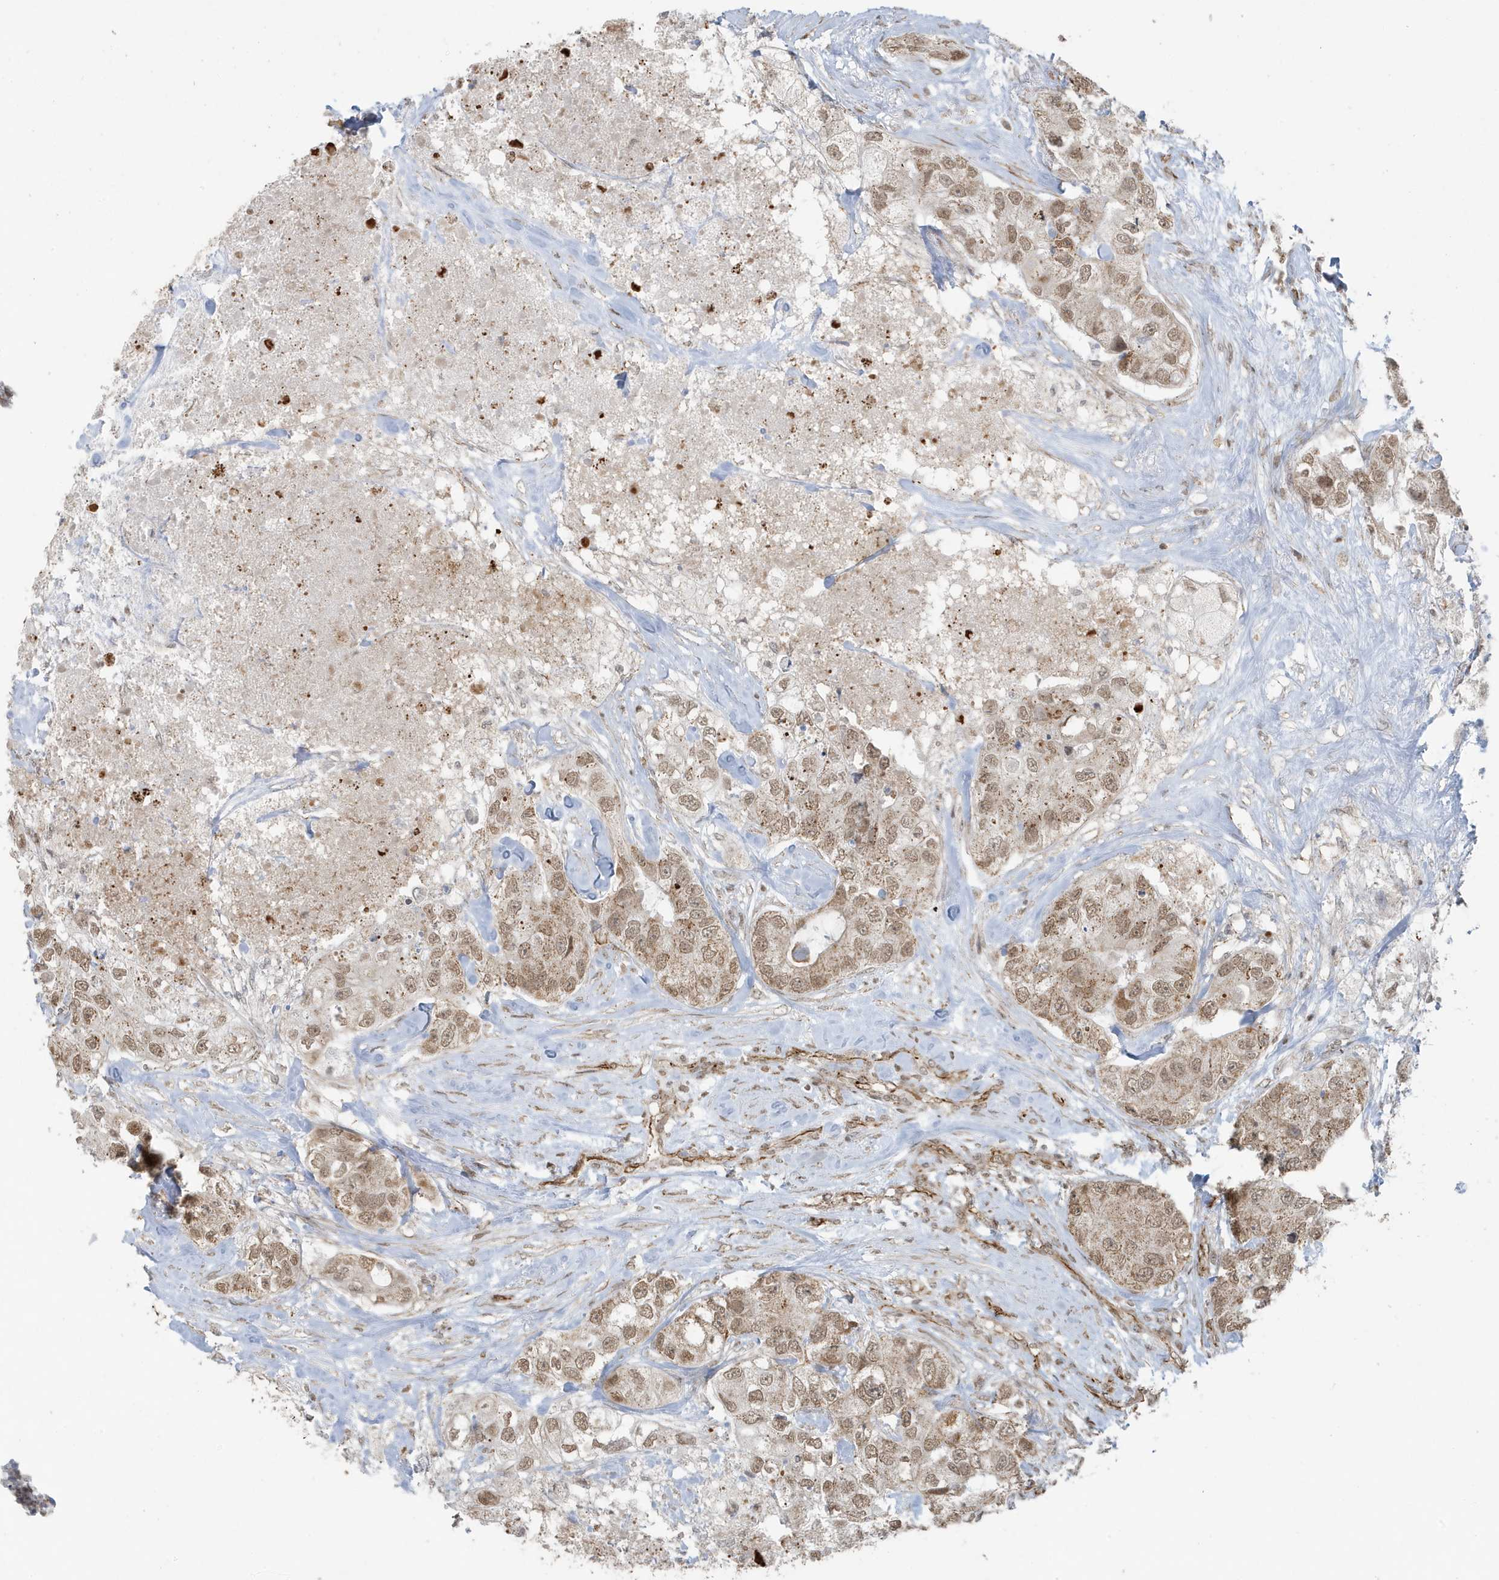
{"staining": {"intensity": "moderate", "quantity": ">75%", "location": "cytoplasmic/membranous,nuclear"}, "tissue": "breast cancer", "cell_type": "Tumor cells", "image_type": "cancer", "snomed": [{"axis": "morphology", "description": "Duct carcinoma"}, {"axis": "topography", "description": "Breast"}], "caption": "This micrograph shows breast infiltrating ductal carcinoma stained with IHC to label a protein in brown. The cytoplasmic/membranous and nuclear of tumor cells show moderate positivity for the protein. Nuclei are counter-stained blue.", "gene": "CHCHD4", "patient": {"sex": "female", "age": 62}}